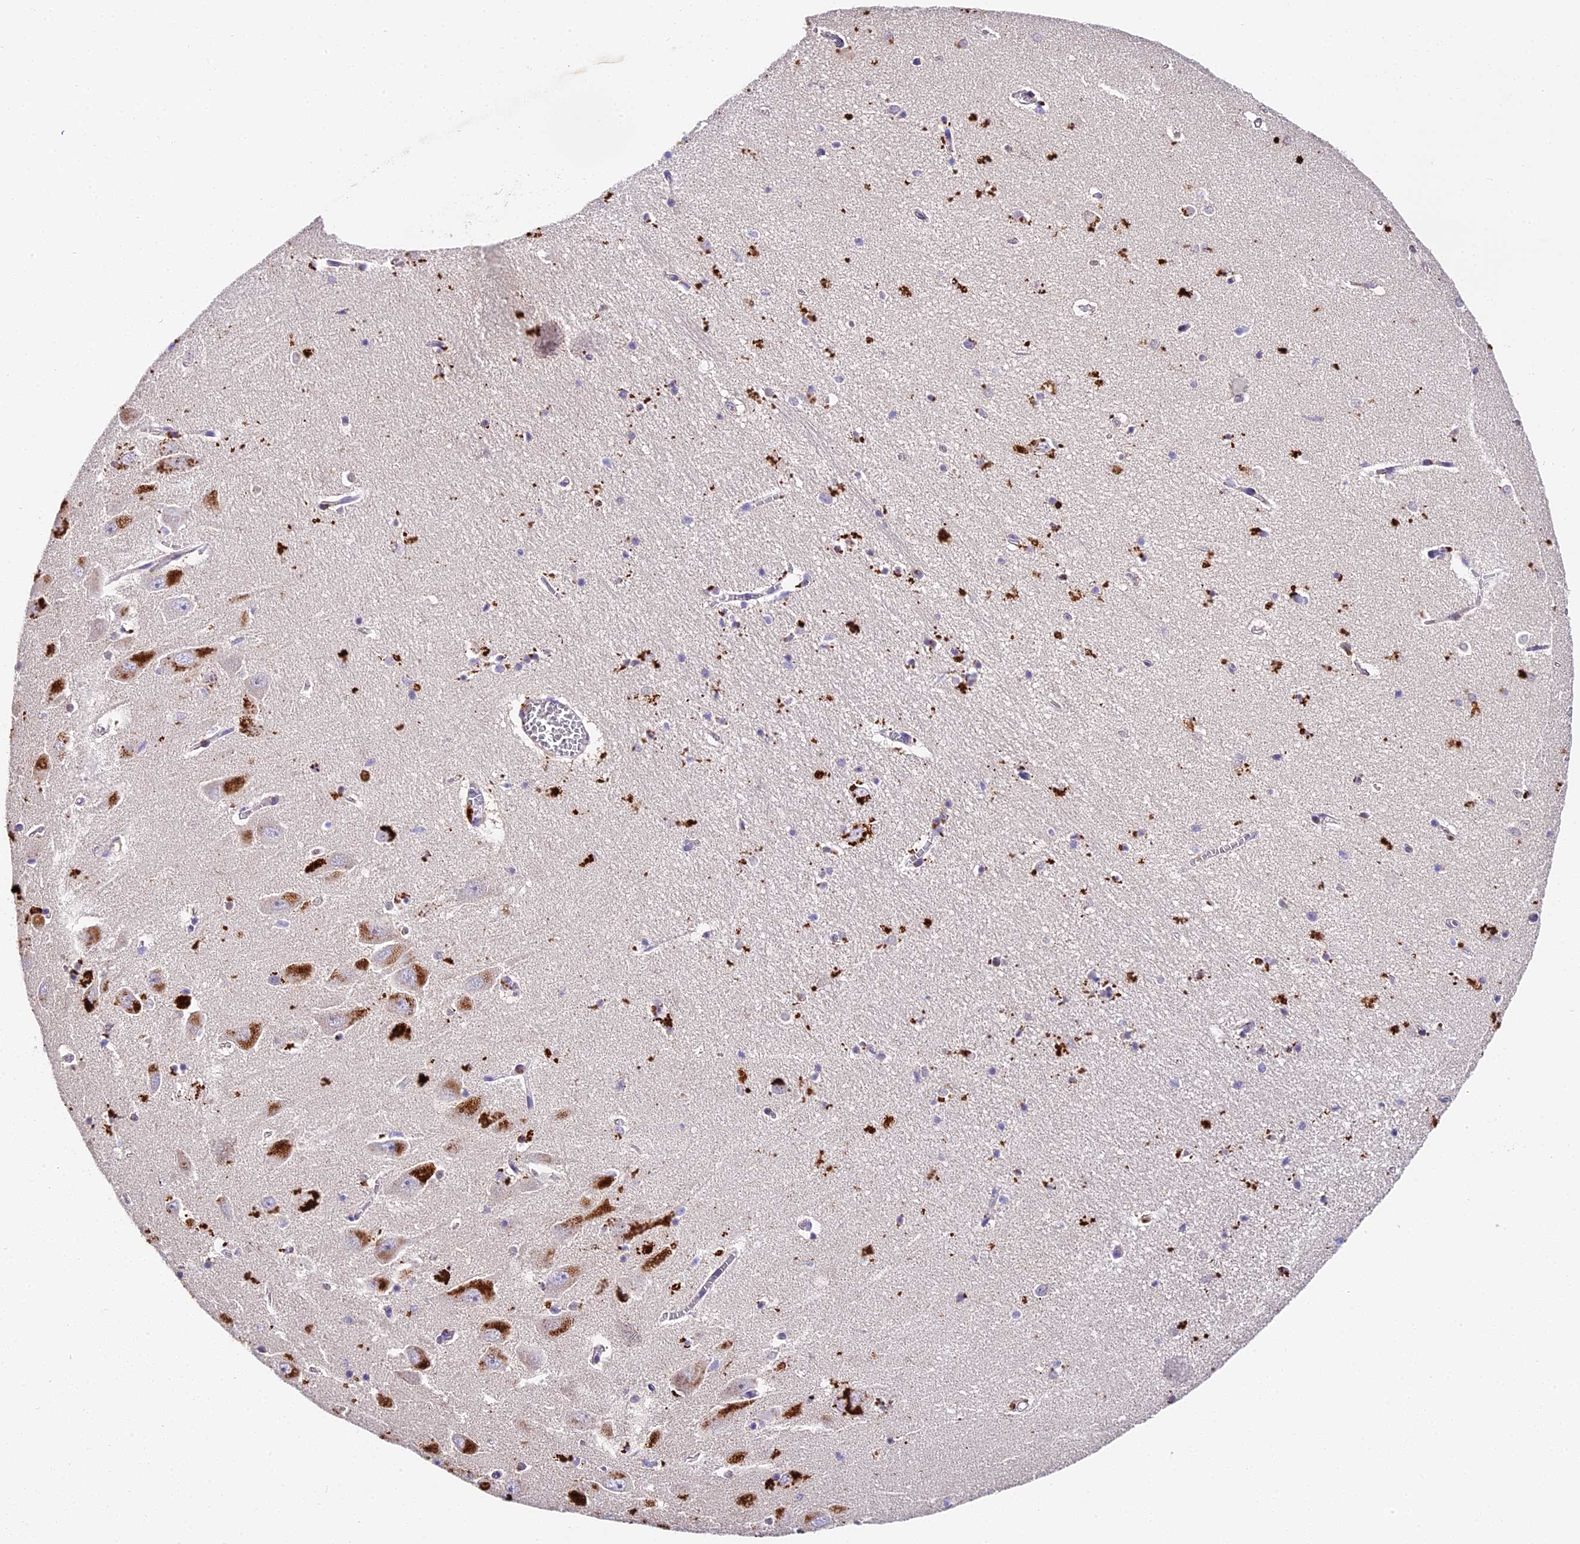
{"staining": {"intensity": "strong", "quantity": "<25%", "location": "cytoplasmic/membranous"}, "tissue": "hippocampus", "cell_type": "Glial cells", "image_type": "normal", "snomed": [{"axis": "morphology", "description": "Normal tissue, NOS"}, {"axis": "topography", "description": "Hippocampus"}], "caption": "Human hippocampus stained for a protein (brown) demonstrates strong cytoplasmic/membranous positive positivity in approximately <25% of glial cells.", "gene": "LYPD6", "patient": {"sex": "female", "age": 64}}